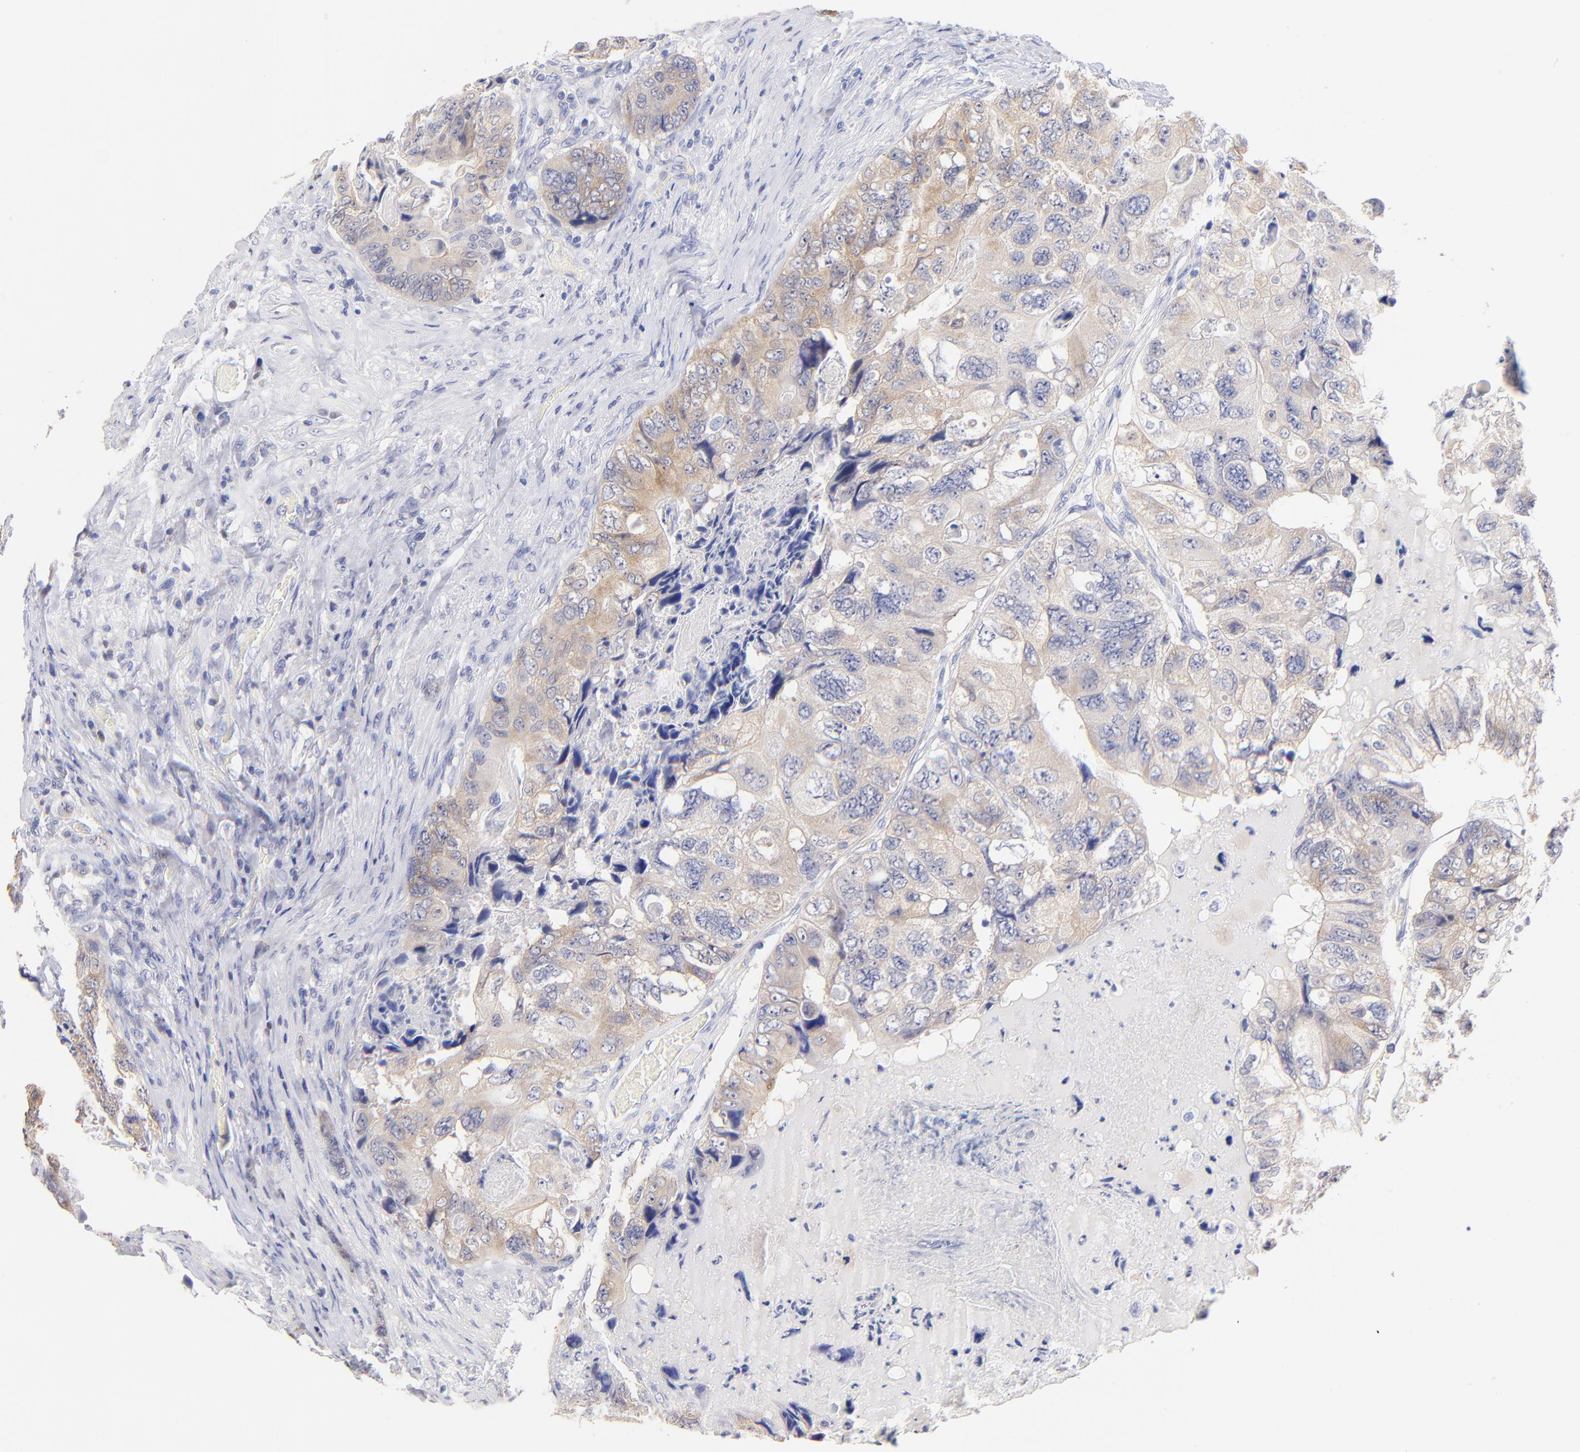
{"staining": {"intensity": "moderate", "quantity": ">75%", "location": "cytoplasmic/membranous"}, "tissue": "colorectal cancer", "cell_type": "Tumor cells", "image_type": "cancer", "snomed": [{"axis": "morphology", "description": "Adenocarcinoma, NOS"}, {"axis": "topography", "description": "Rectum"}], "caption": "Immunohistochemistry of human adenocarcinoma (colorectal) exhibits medium levels of moderate cytoplasmic/membranous staining in about >75% of tumor cells.", "gene": "CFAP57", "patient": {"sex": "female", "age": 82}}